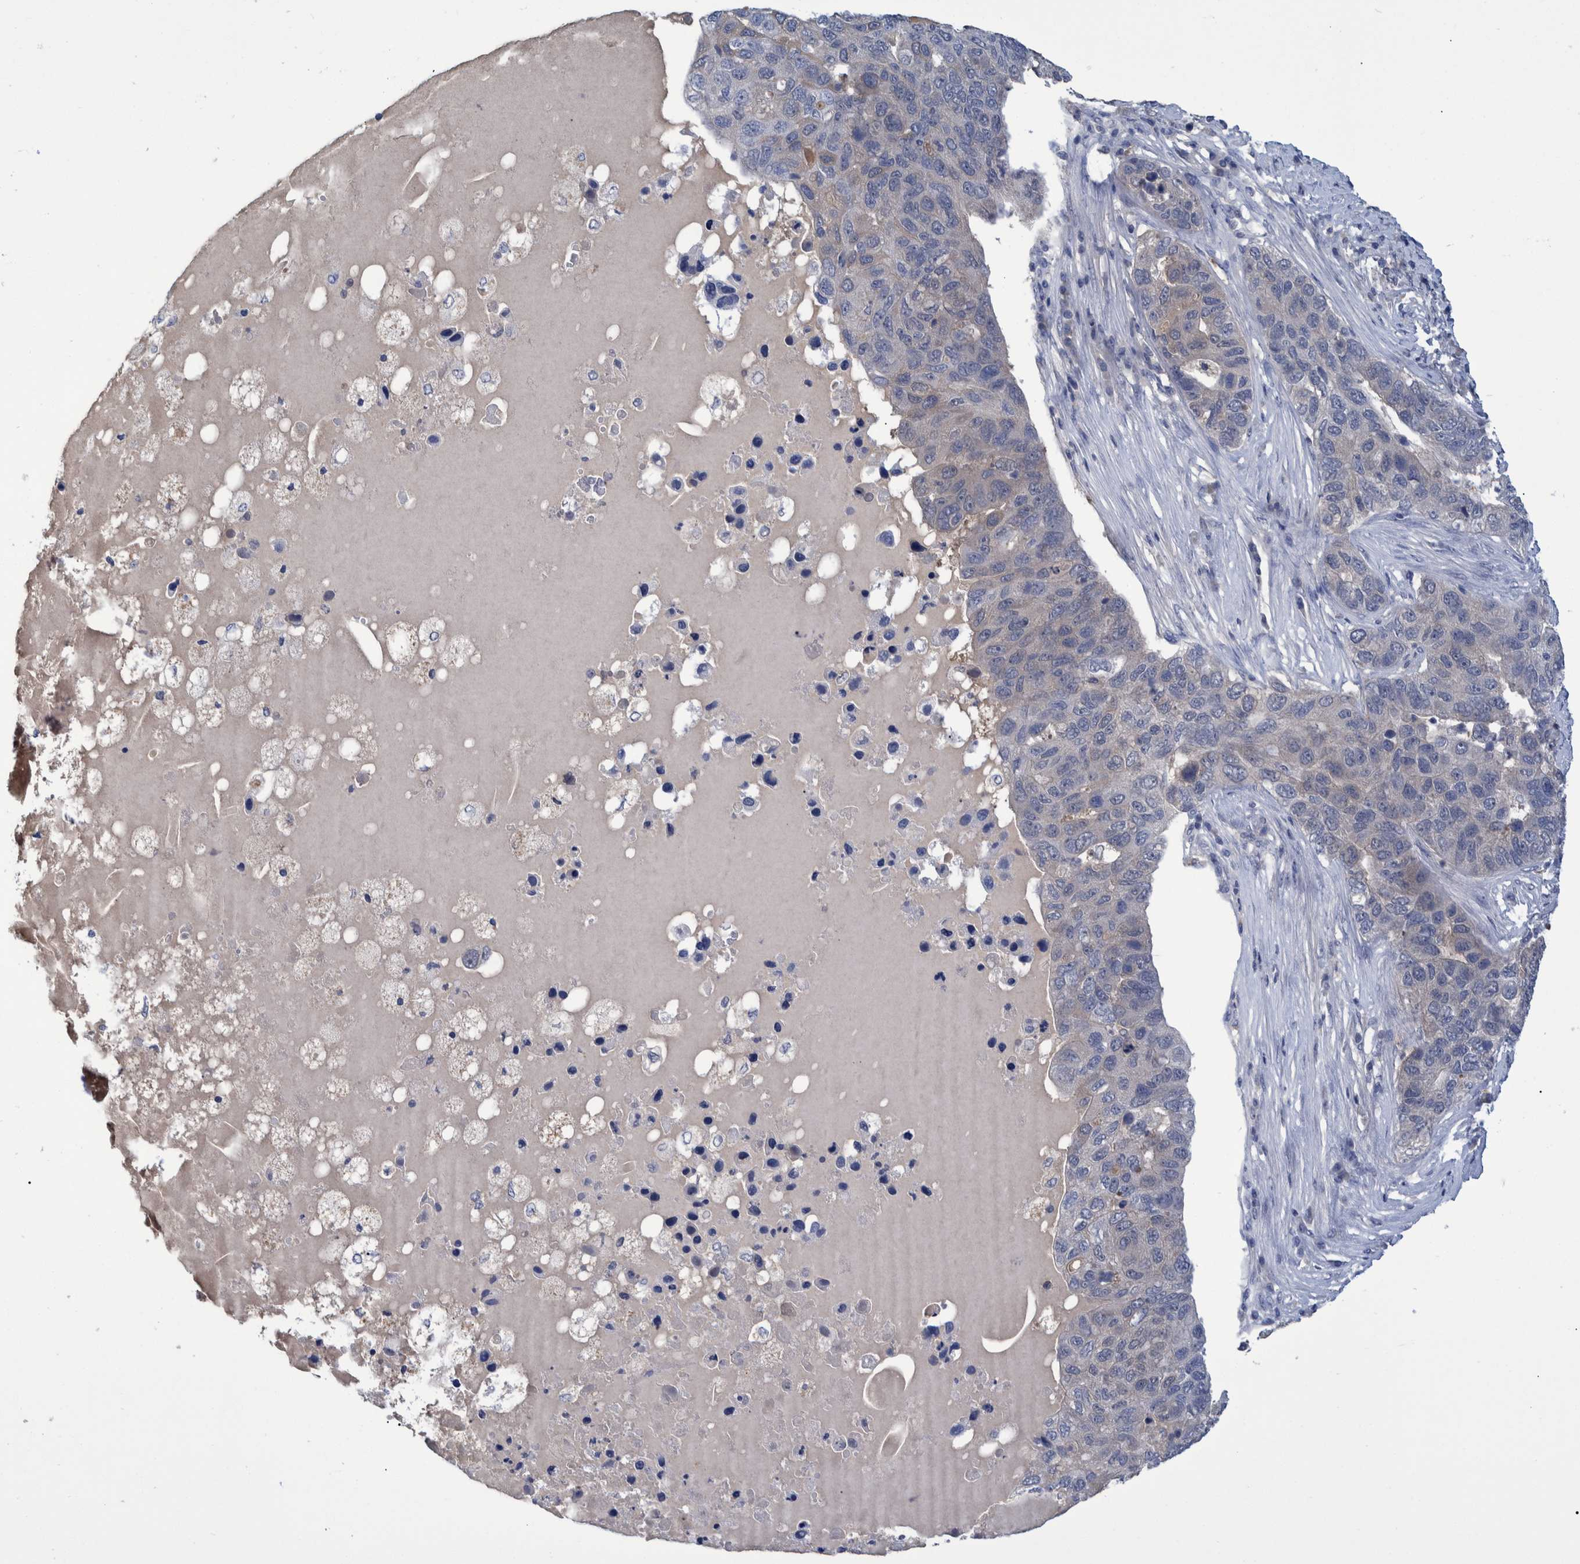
{"staining": {"intensity": "negative", "quantity": "none", "location": "none"}, "tissue": "pancreatic cancer", "cell_type": "Tumor cells", "image_type": "cancer", "snomed": [{"axis": "morphology", "description": "Adenocarcinoma, NOS"}, {"axis": "topography", "description": "Pancreas"}], "caption": "A high-resolution photomicrograph shows immunohistochemistry (IHC) staining of pancreatic adenocarcinoma, which shows no significant positivity in tumor cells.", "gene": "PCYT2", "patient": {"sex": "female", "age": 61}}